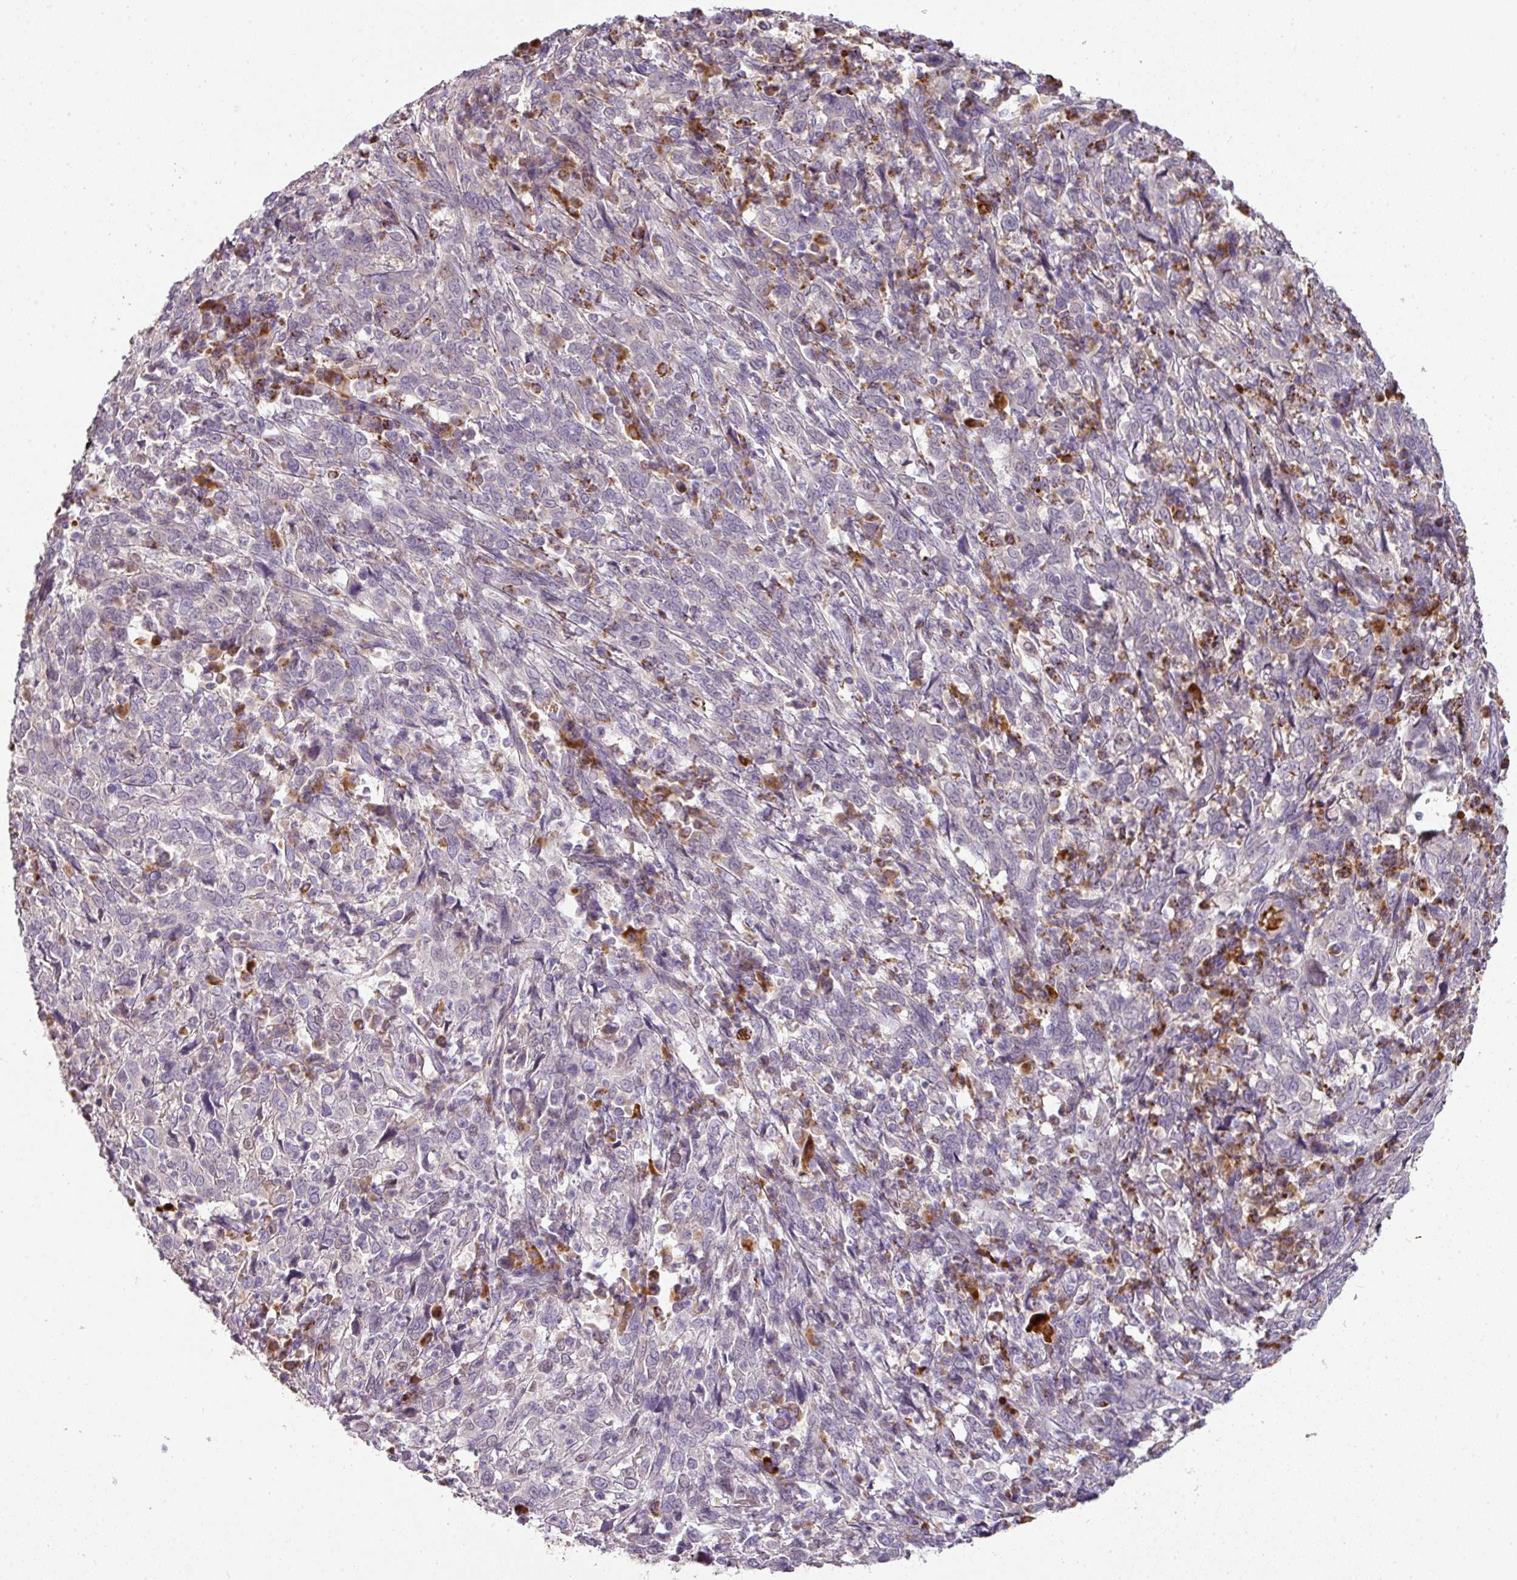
{"staining": {"intensity": "negative", "quantity": "none", "location": "none"}, "tissue": "cervical cancer", "cell_type": "Tumor cells", "image_type": "cancer", "snomed": [{"axis": "morphology", "description": "Squamous cell carcinoma, NOS"}, {"axis": "topography", "description": "Cervix"}], "caption": "This is a histopathology image of immunohistochemistry staining of cervical squamous cell carcinoma, which shows no expression in tumor cells.", "gene": "CCZ1", "patient": {"sex": "female", "age": 46}}